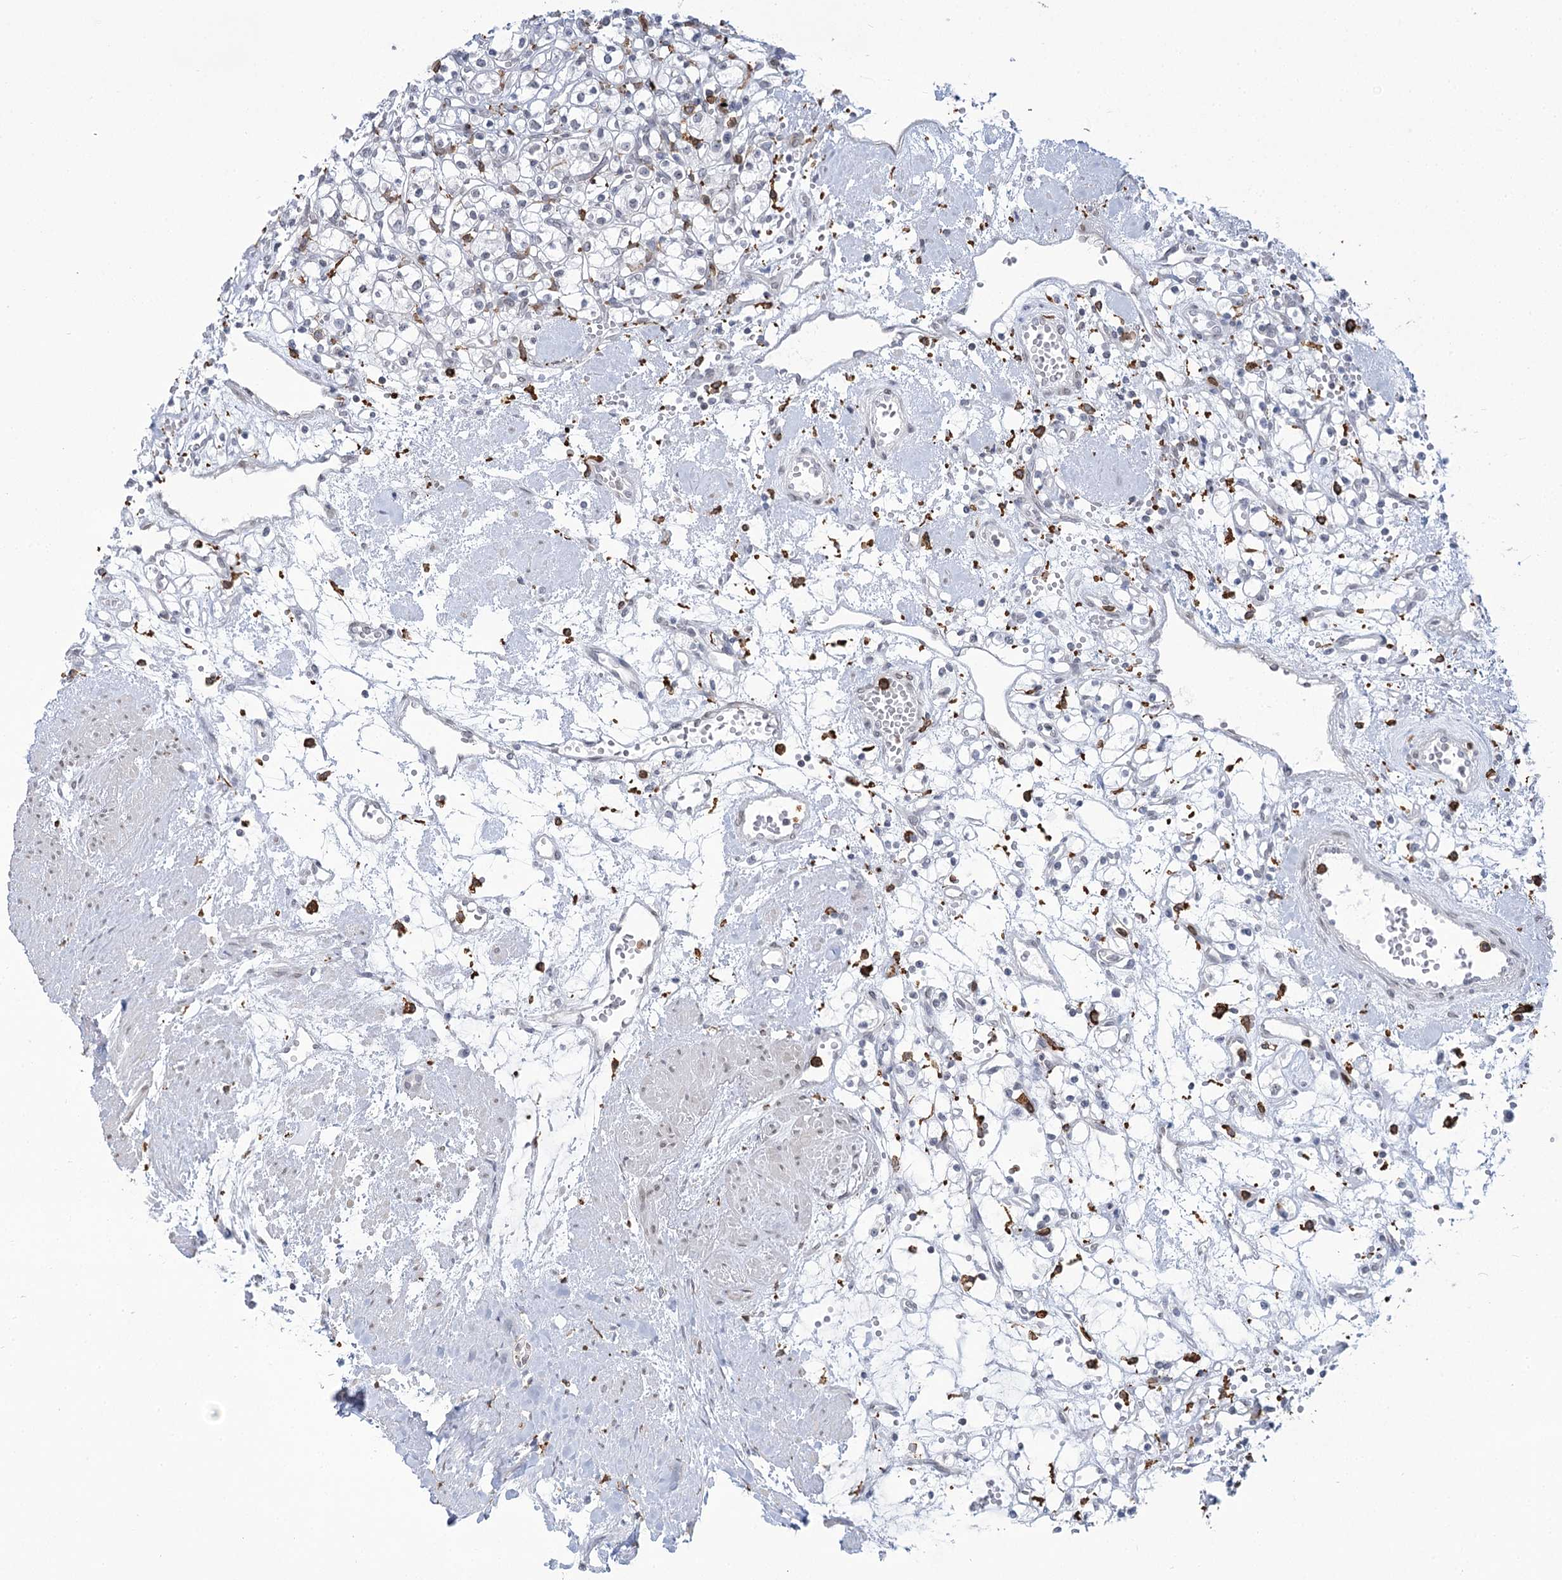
{"staining": {"intensity": "negative", "quantity": "none", "location": "none"}, "tissue": "renal cancer", "cell_type": "Tumor cells", "image_type": "cancer", "snomed": [{"axis": "morphology", "description": "Adenocarcinoma, NOS"}, {"axis": "topography", "description": "Kidney"}], "caption": "Immunohistochemistry micrograph of human renal cancer stained for a protein (brown), which exhibits no staining in tumor cells. The staining was performed using DAB to visualize the protein expression in brown, while the nuclei were stained in blue with hematoxylin (Magnification: 20x).", "gene": "C11orf1", "patient": {"sex": "female", "age": 59}}